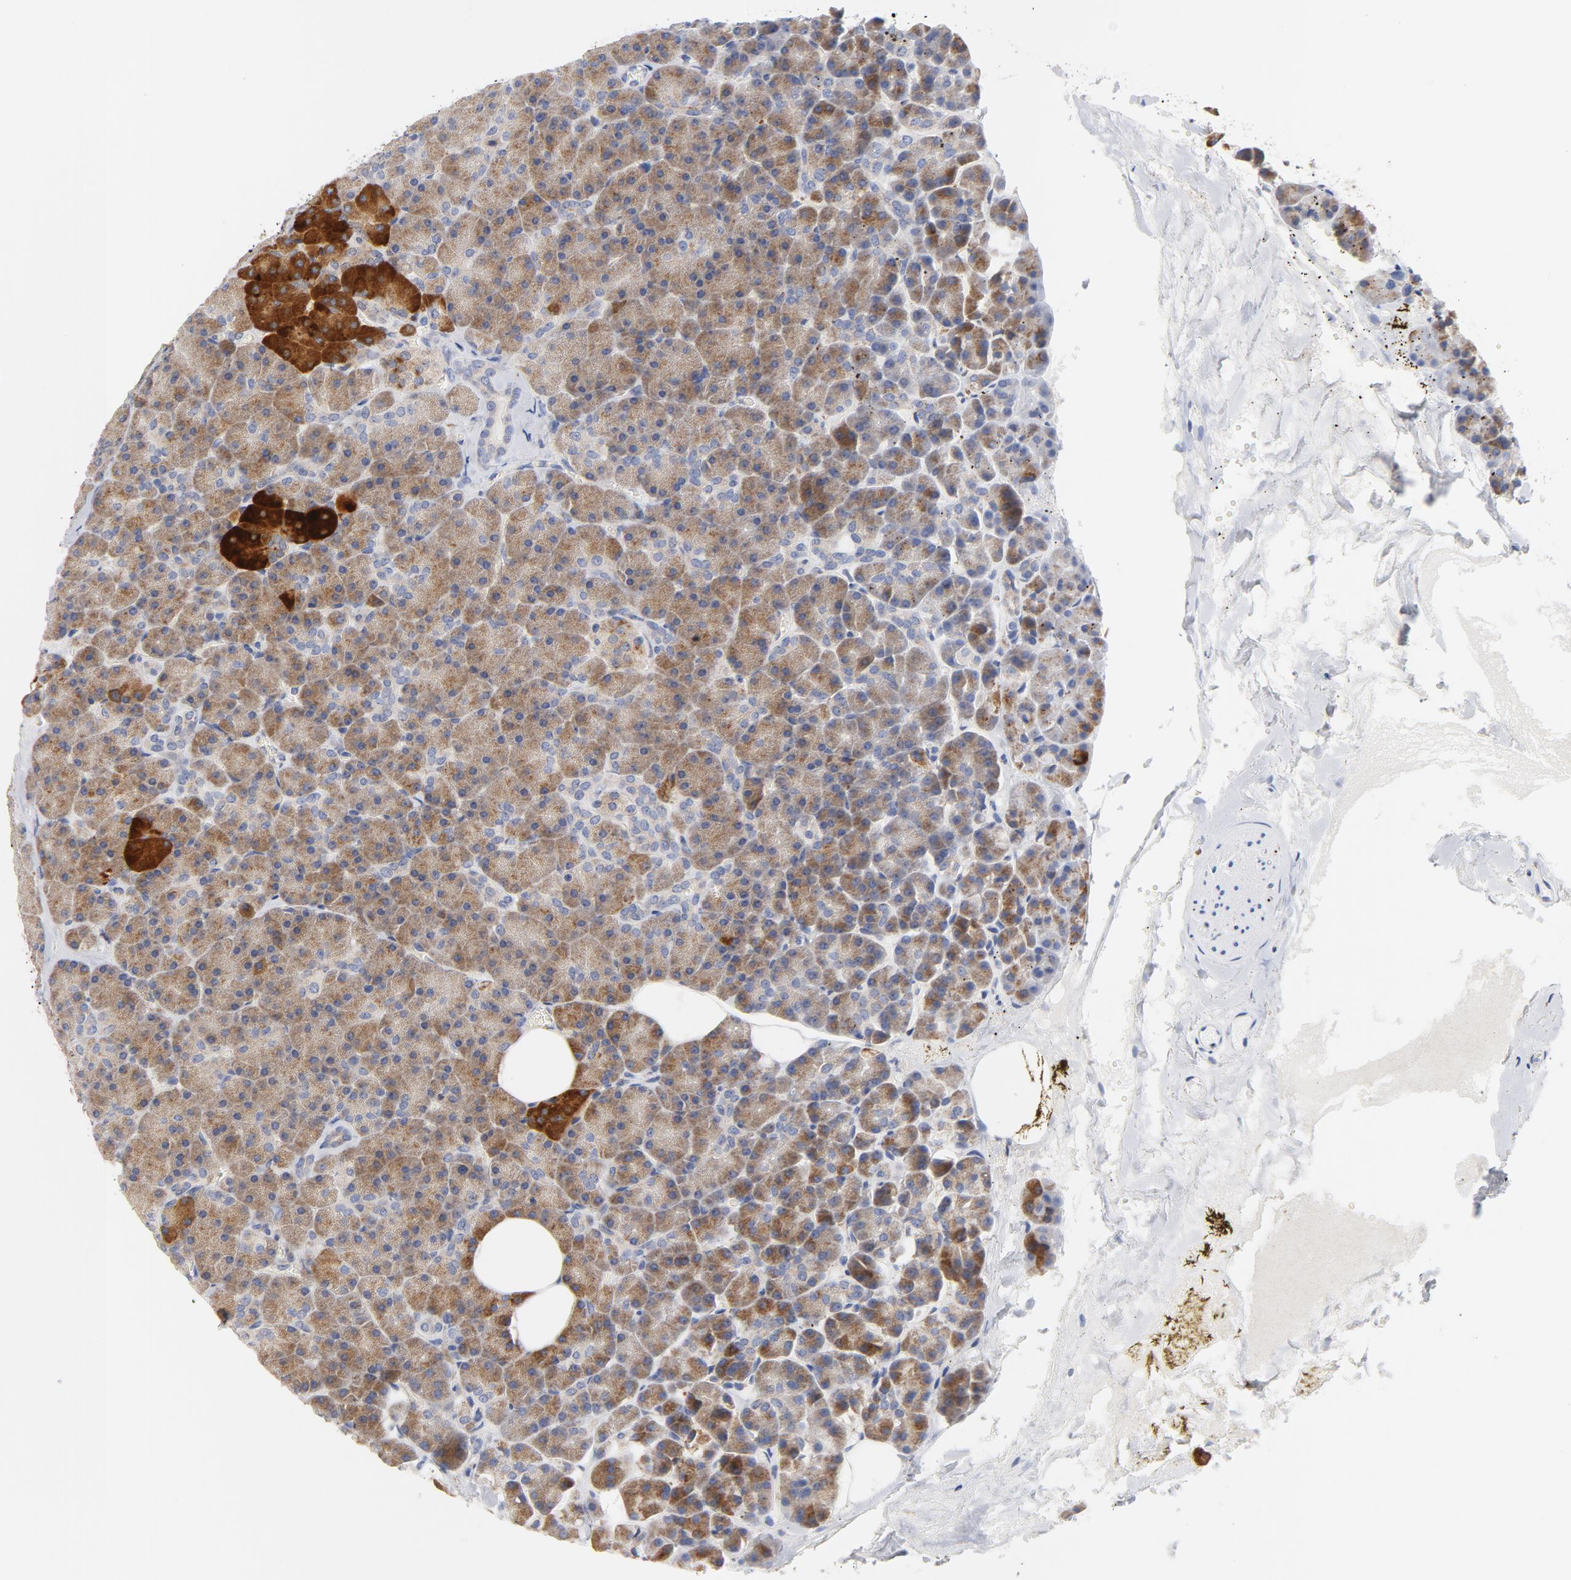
{"staining": {"intensity": "strong", "quantity": "<25%", "location": "cytoplasmic/membranous"}, "tissue": "pancreas", "cell_type": "Exocrine glandular cells", "image_type": "normal", "snomed": [{"axis": "morphology", "description": "Normal tissue, NOS"}, {"axis": "topography", "description": "Pancreas"}], "caption": "Immunohistochemical staining of benign human pancreas exhibits medium levels of strong cytoplasmic/membranous staining in about <25% of exocrine glandular cells. Nuclei are stained in blue.", "gene": "RAPGEF3", "patient": {"sex": "female", "age": 35}}